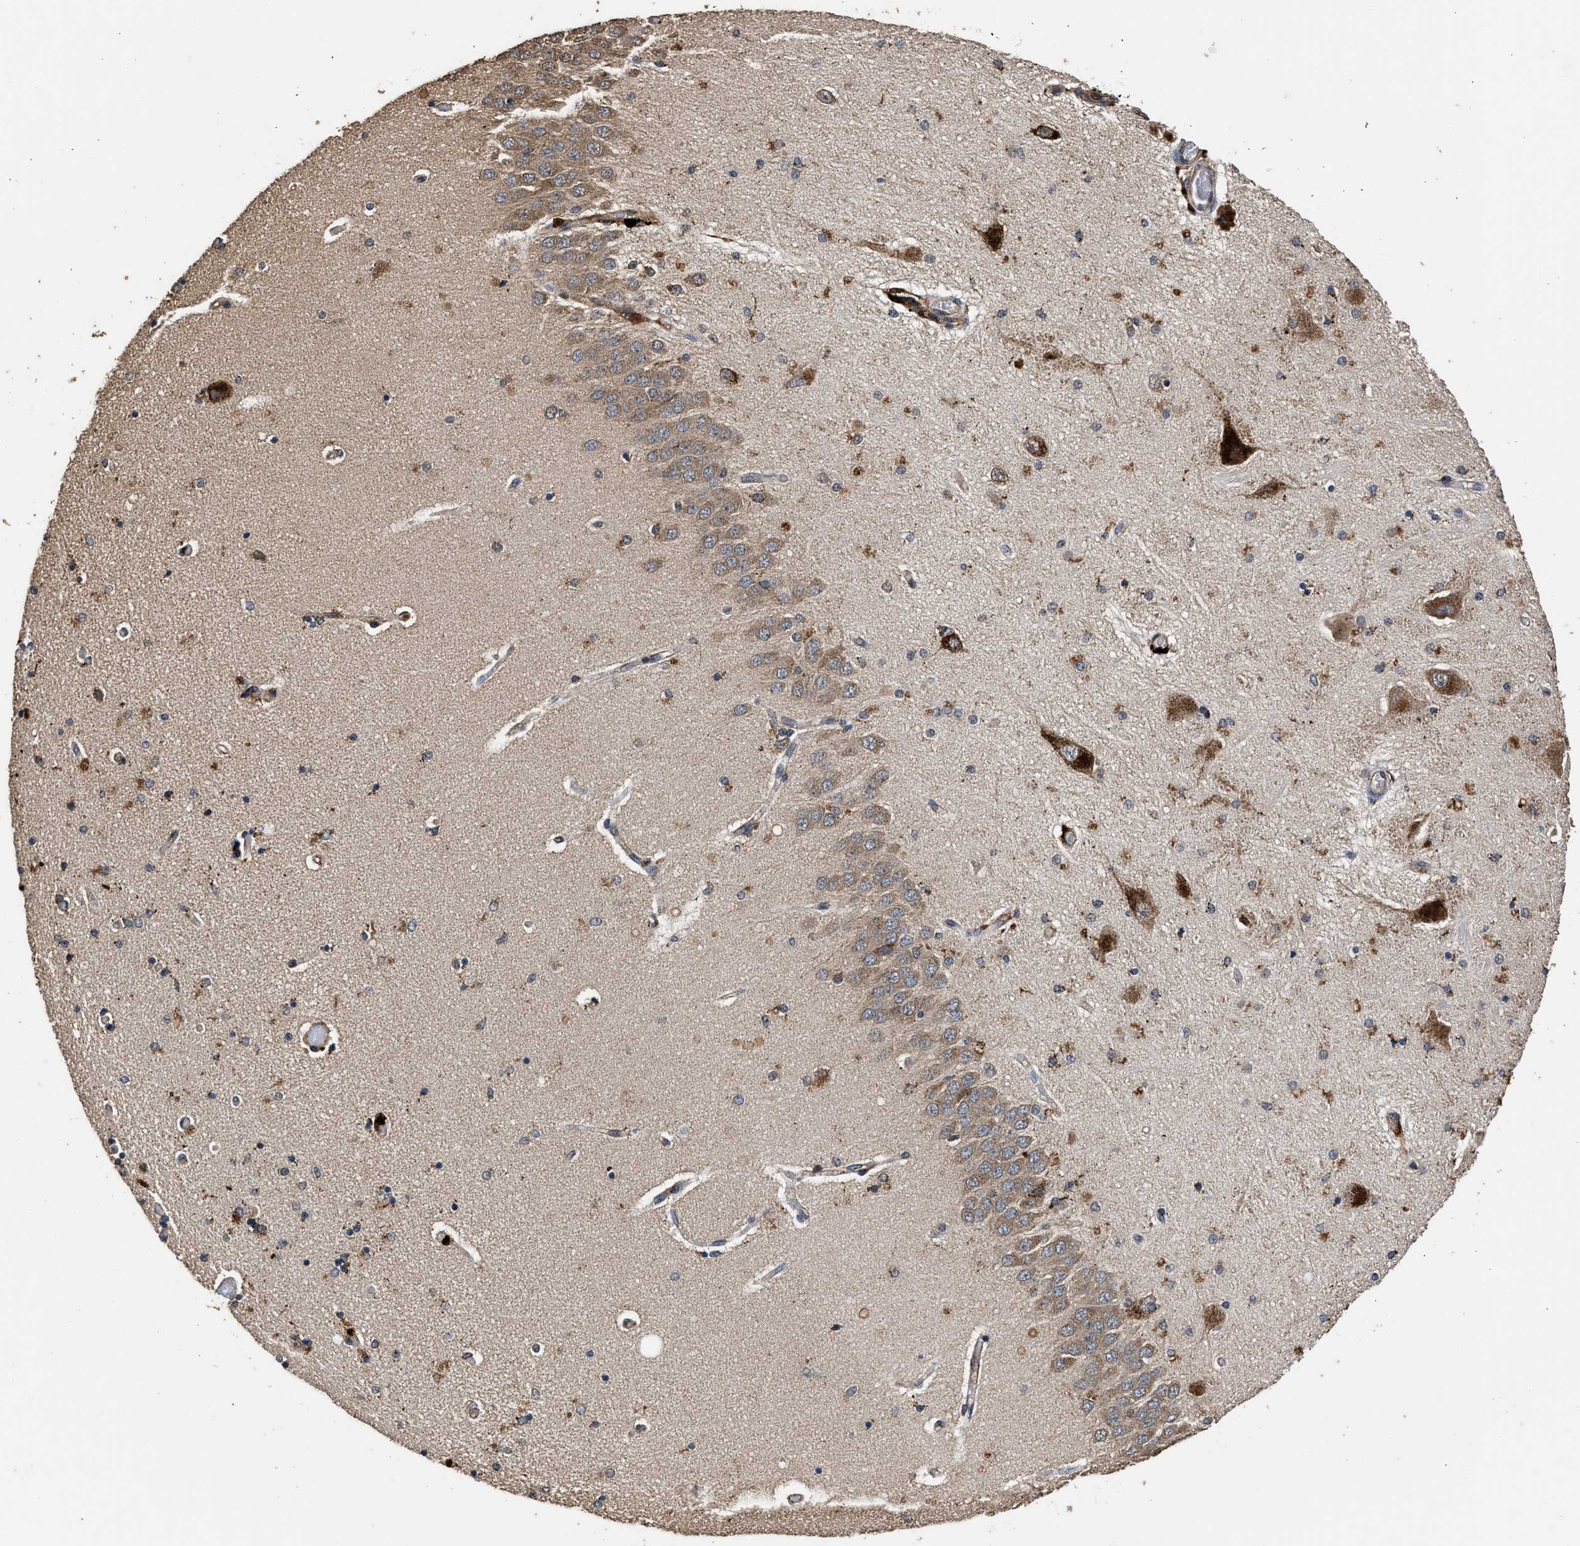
{"staining": {"intensity": "moderate", "quantity": "25%-75%", "location": "cytoplasmic/membranous"}, "tissue": "hippocampus", "cell_type": "Glial cells", "image_type": "normal", "snomed": [{"axis": "morphology", "description": "Normal tissue, NOS"}, {"axis": "topography", "description": "Hippocampus"}], "caption": "IHC histopathology image of normal hippocampus: human hippocampus stained using IHC displays medium levels of moderate protein expression localized specifically in the cytoplasmic/membranous of glial cells, appearing as a cytoplasmic/membranous brown color.", "gene": "CTSV", "patient": {"sex": "female", "age": 54}}